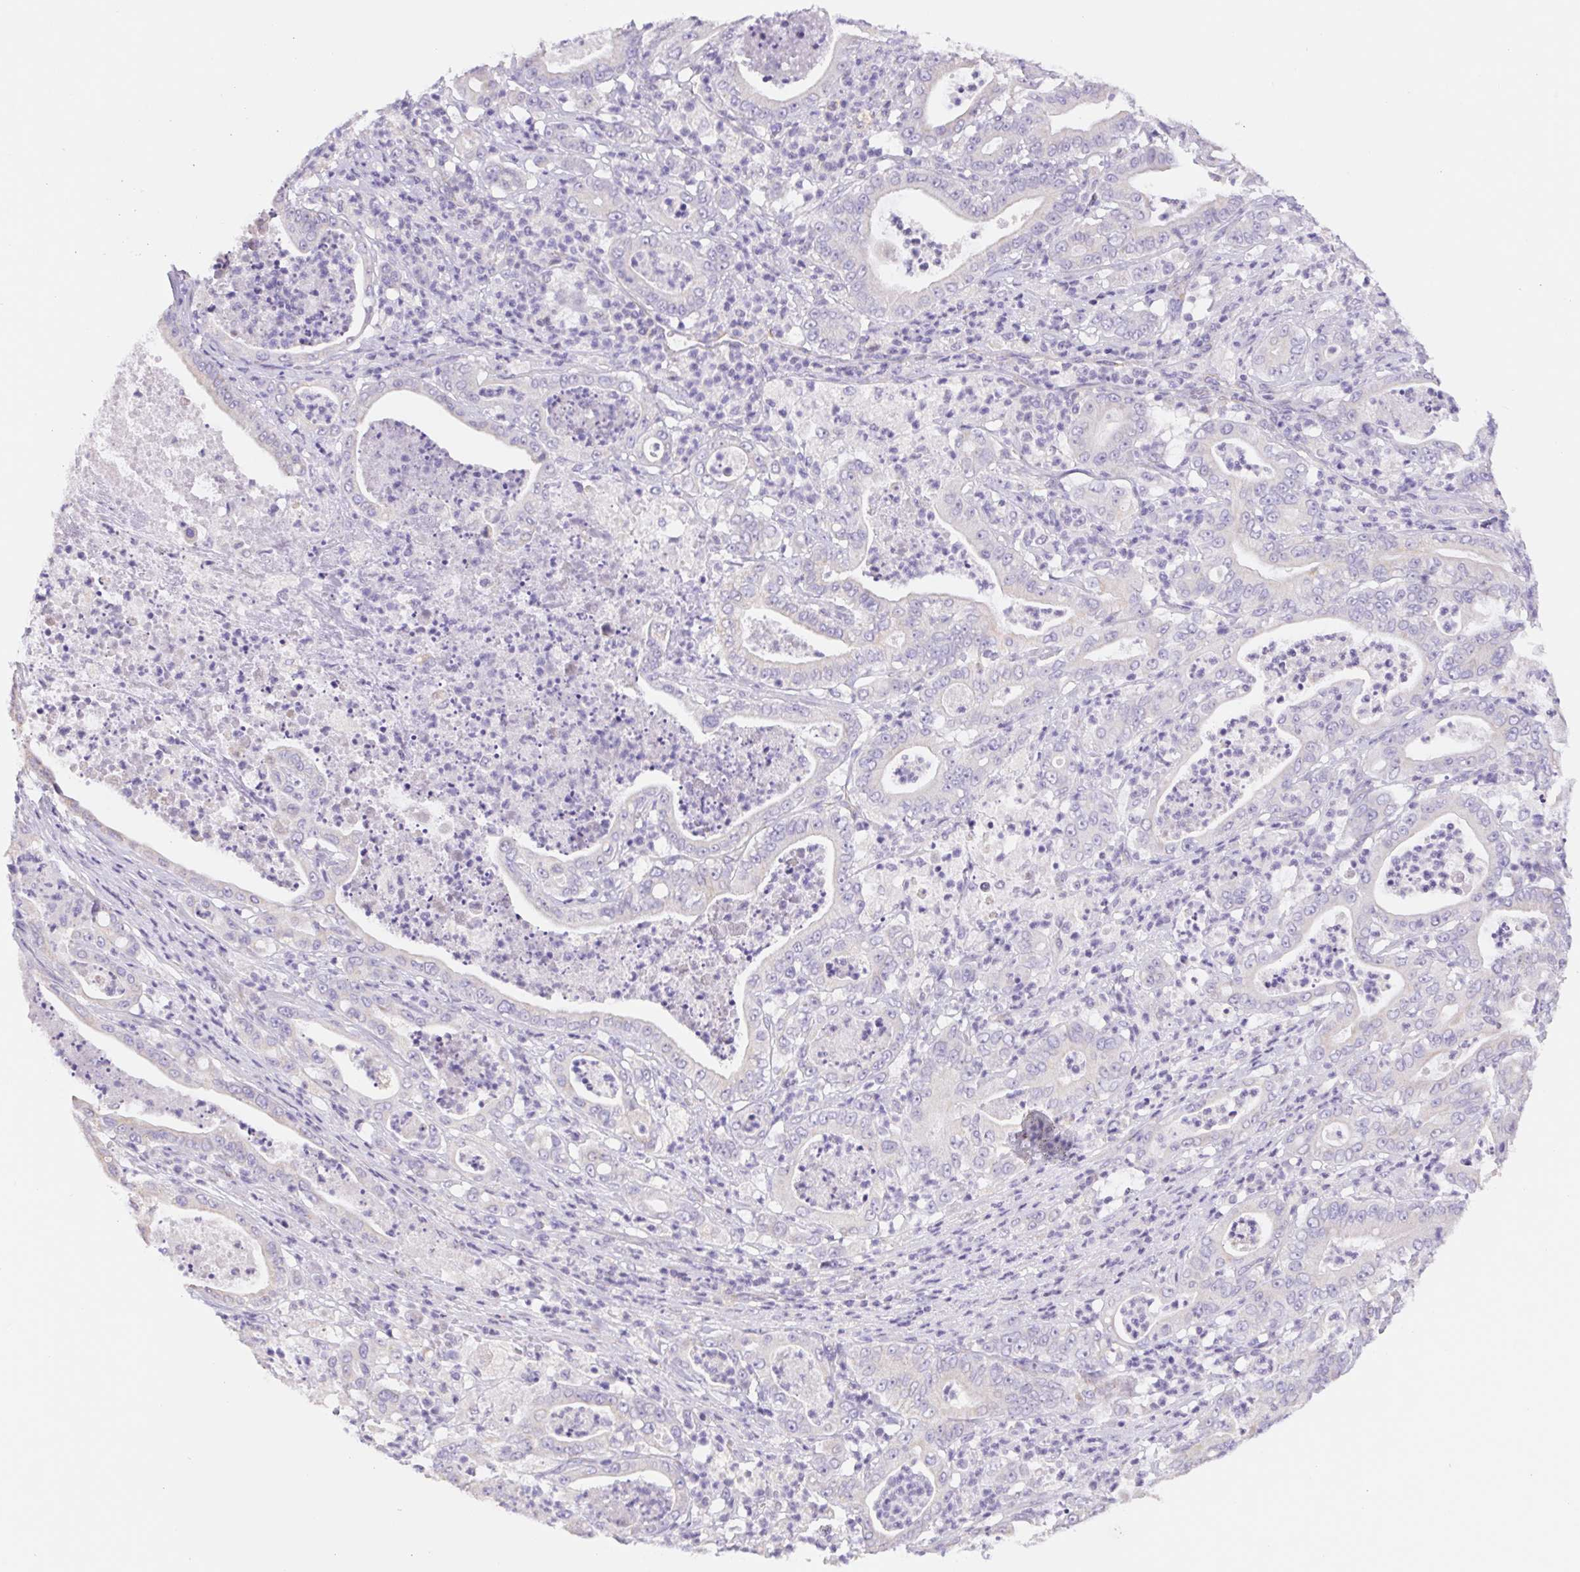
{"staining": {"intensity": "negative", "quantity": "none", "location": "none"}, "tissue": "pancreatic cancer", "cell_type": "Tumor cells", "image_type": "cancer", "snomed": [{"axis": "morphology", "description": "Adenocarcinoma, NOS"}, {"axis": "topography", "description": "Pancreas"}], "caption": "Immunohistochemistry (IHC) photomicrograph of neoplastic tissue: pancreatic cancer (adenocarcinoma) stained with DAB (3,3'-diaminobenzidine) displays no significant protein staining in tumor cells.", "gene": "FKBP6", "patient": {"sex": "male", "age": 71}}